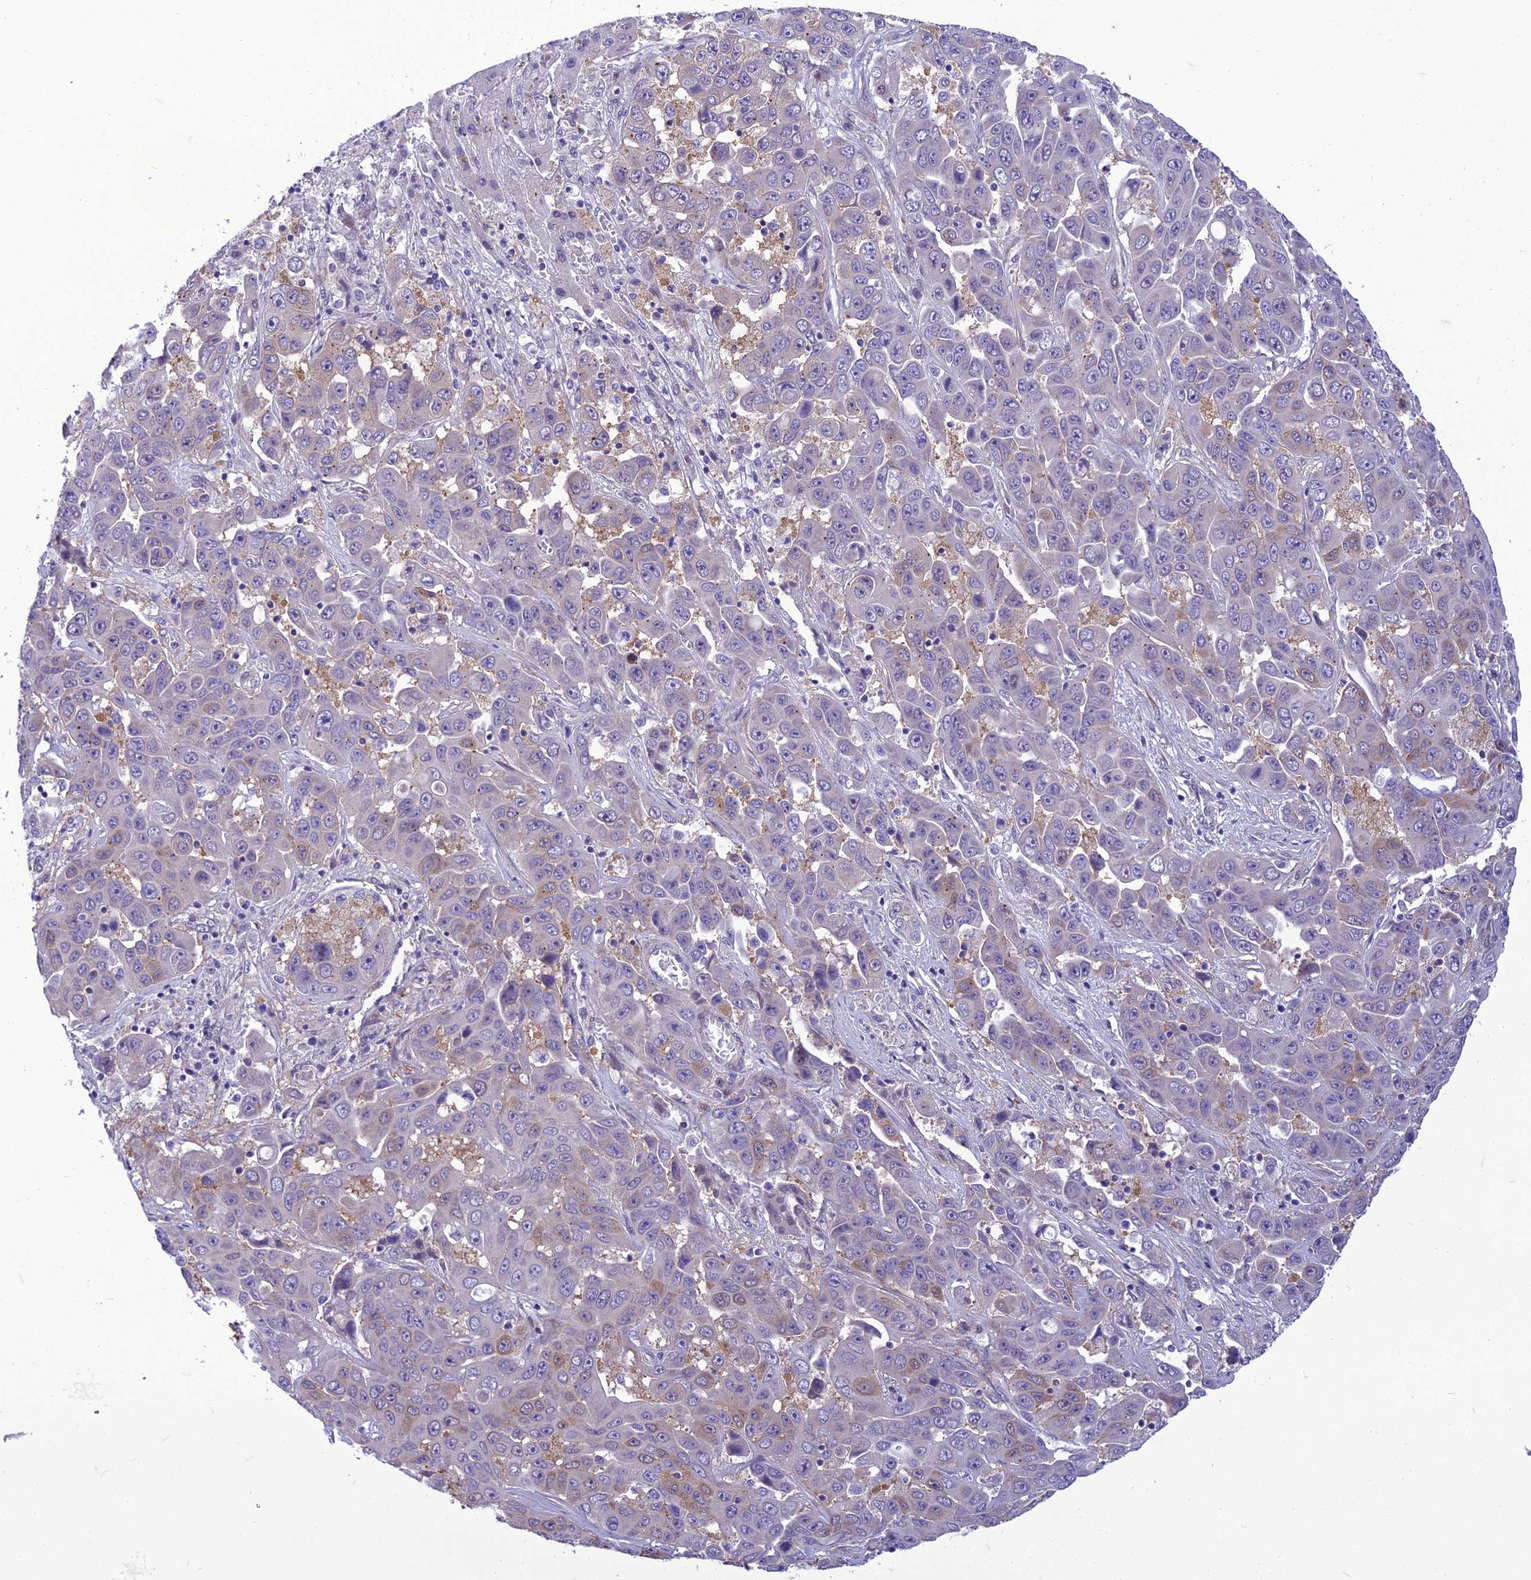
{"staining": {"intensity": "weak", "quantity": "<25%", "location": "cytoplasmic/membranous"}, "tissue": "liver cancer", "cell_type": "Tumor cells", "image_type": "cancer", "snomed": [{"axis": "morphology", "description": "Cholangiocarcinoma"}, {"axis": "topography", "description": "Liver"}], "caption": "There is no significant expression in tumor cells of liver cholangiocarcinoma. (IHC, brightfield microscopy, high magnification).", "gene": "GAB4", "patient": {"sex": "female", "age": 52}}